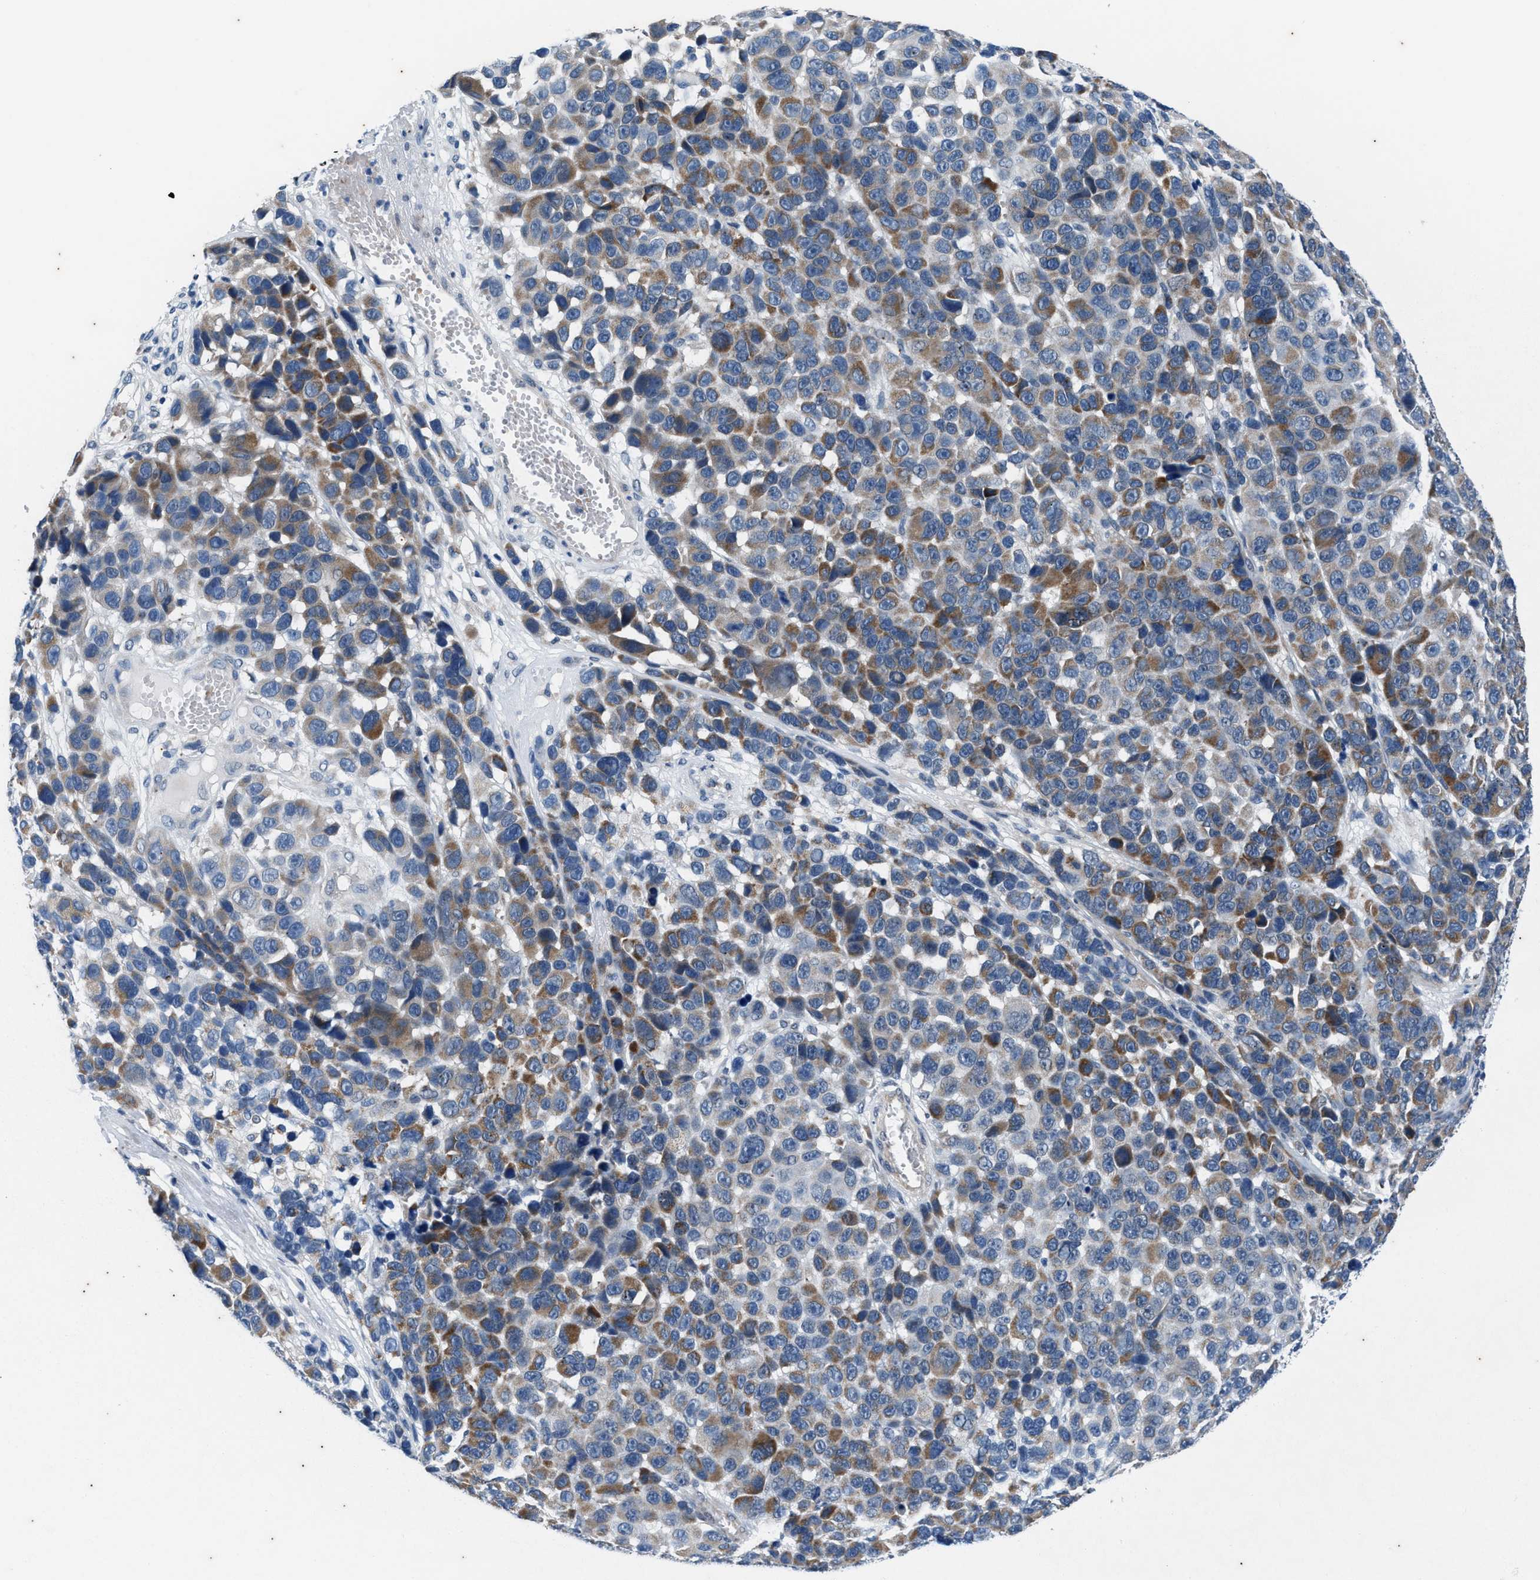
{"staining": {"intensity": "moderate", "quantity": "25%-75%", "location": "cytoplasmic/membranous"}, "tissue": "melanoma", "cell_type": "Tumor cells", "image_type": "cancer", "snomed": [{"axis": "morphology", "description": "Malignant melanoma, NOS"}, {"axis": "topography", "description": "Skin"}], "caption": "Protein staining shows moderate cytoplasmic/membranous positivity in about 25%-75% of tumor cells in melanoma.", "gene": "KIF24", "patient": {"sex": "male", "age": 53}}